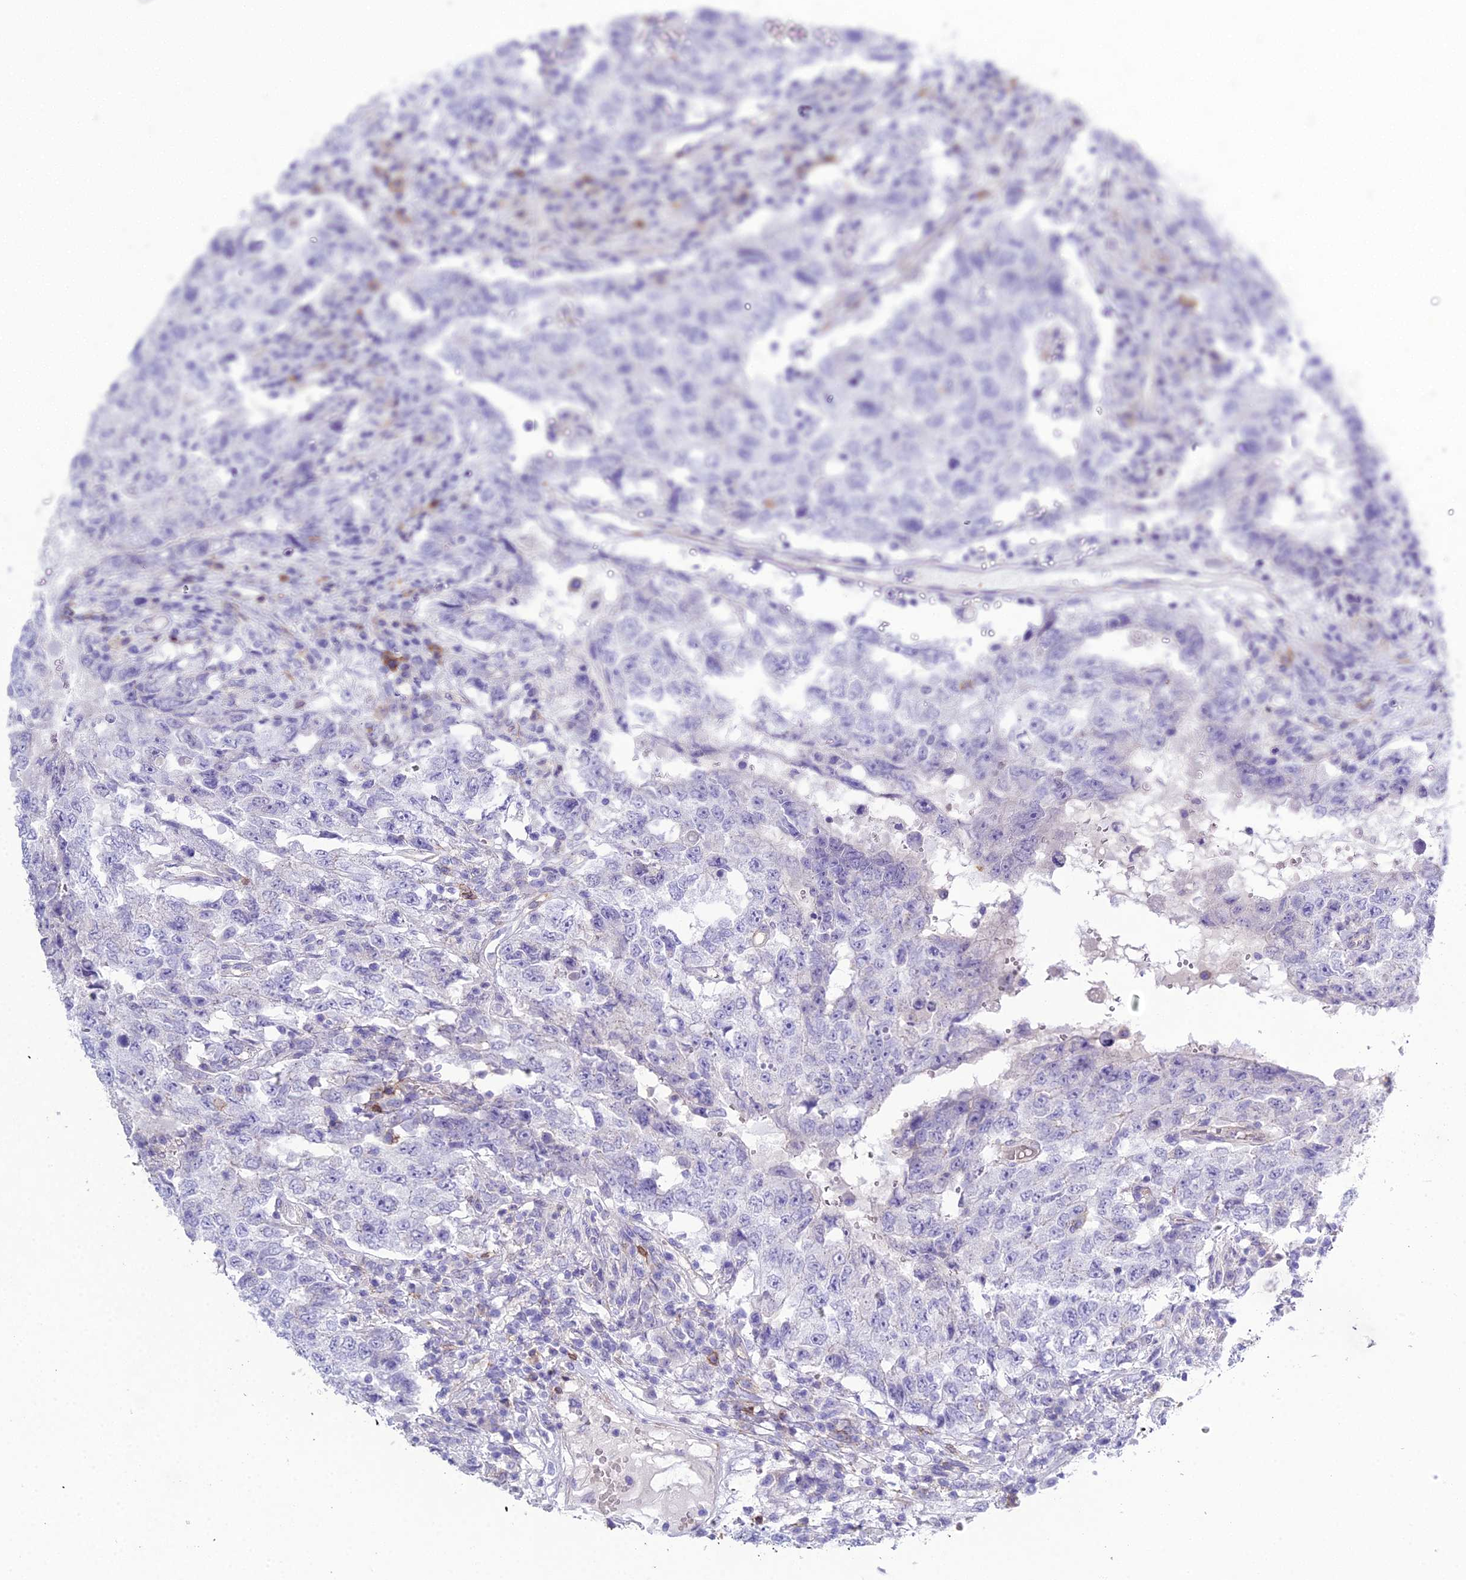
{"staining": {"intensity": "negative", "quantity": "none", "location": "none"}, "tissue": "testis cancer", "cell_type": "Tumor cells", "image_type": "cancer", "snomed": [{"axis": "morphology", "description": "Carcinoma, Embryonal, NOS"}, {"axis": "topography", "description": "Testis"}], "caption": "High magnification brightfield microscopy of testis embryonal carcinoma stained with DAB (brown) and counterstained with hematoxylin (blue): tumor cells show no significant staining.", "gene": "OR1Q1", "patient": {"sex": "male", "age": 26}}